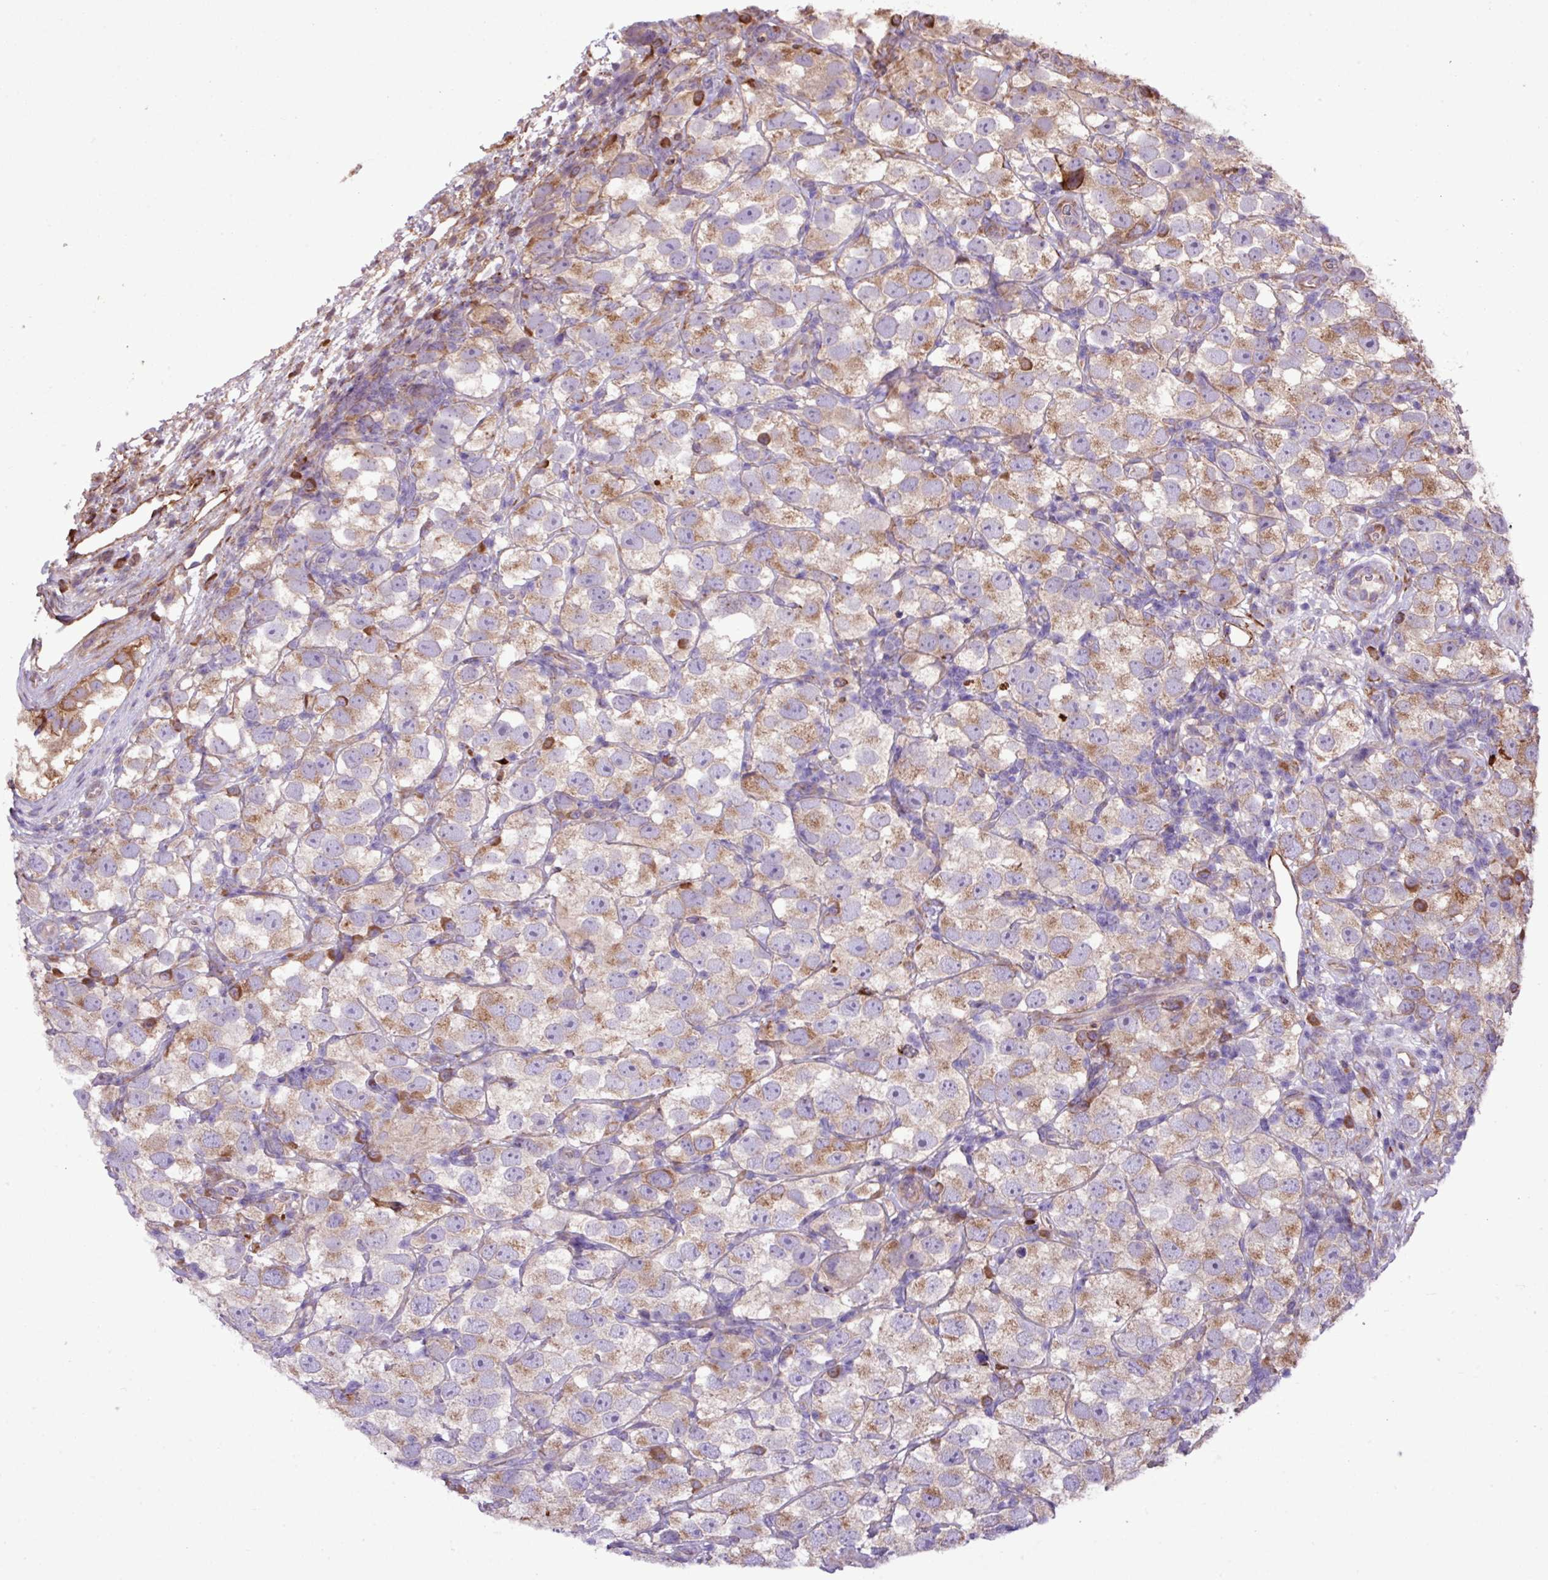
{"staining": {"intensity": "moderate", "quantity": ">75%", "location": "cytoplasmic/membranous"}, "tissue": "testis cancer", "cell_type": "Tumor cells", "image_type": "cancer", "snomed": [{"axis": "morphology", "description": "Seminoma, NOS"}, {"axis": "topography", "description": "Testis"}], "caption": "There is medium levels of moderate cytoplasmic/membranous positivity in tumor cells of testis cancer, as demonstrated by immunohistochemical staining (brown color).", "gene": "MEGF6", "patient": {"sex": "male", "age": 26}}